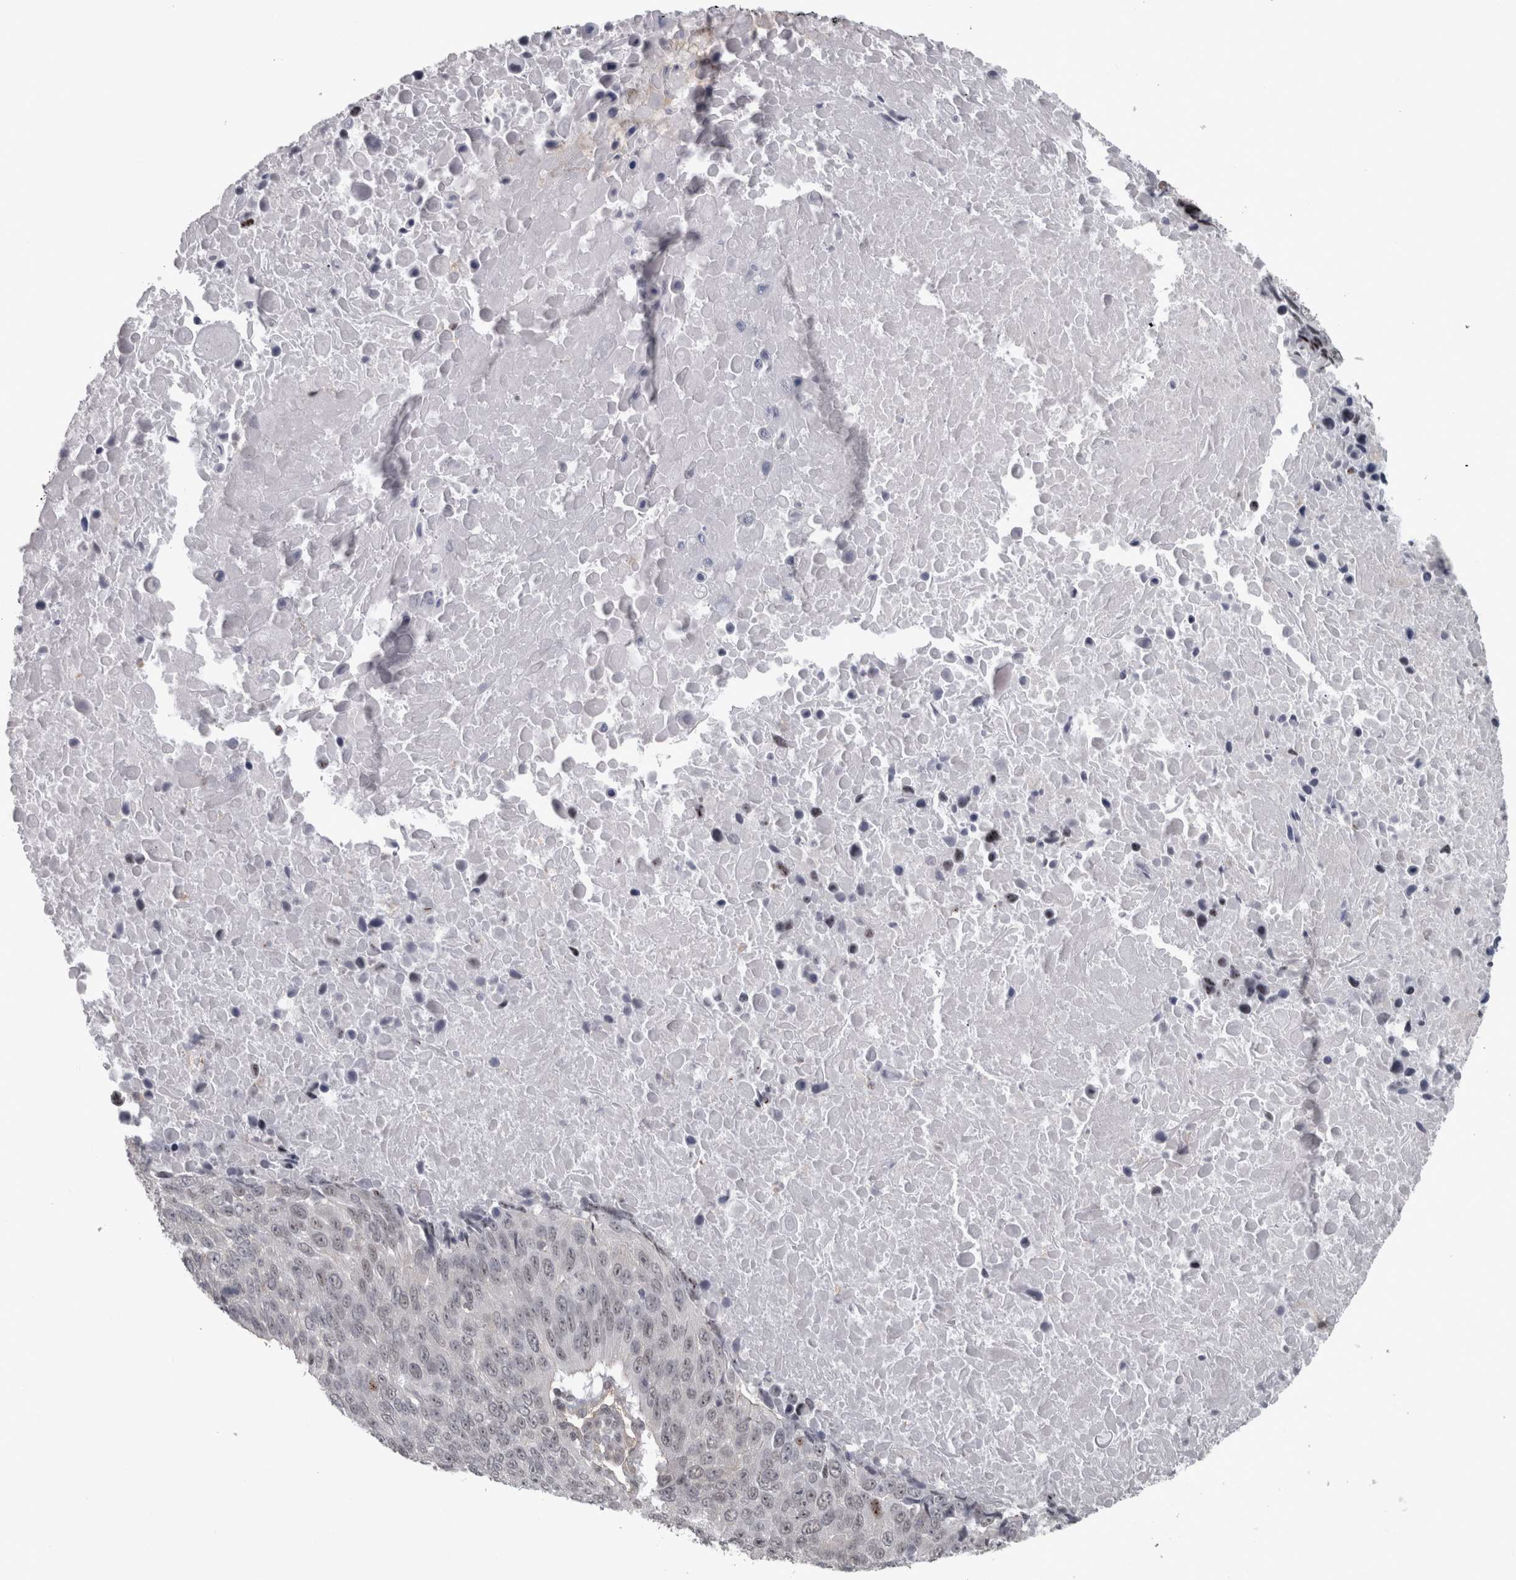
{"staining": {"intensity": "negative", "quantity": "none", "location": "none"}, "tissue": "lung cancer", "cell_type": "Tumor cells", "image_type": "cancer", "snomed": [{"axis": "morphology", "description": "Squamous cell carcinoma, NOS"}, {"axis": "topography", "description": "Lung"}], "caption": "A photomicrograph of squamous cell carcinoma (lung) stained for a protein demonstrates no brown staining in tumor cells.", "gene": "PPP1R12B", "patient": {"sex": "male", "age": 66}}